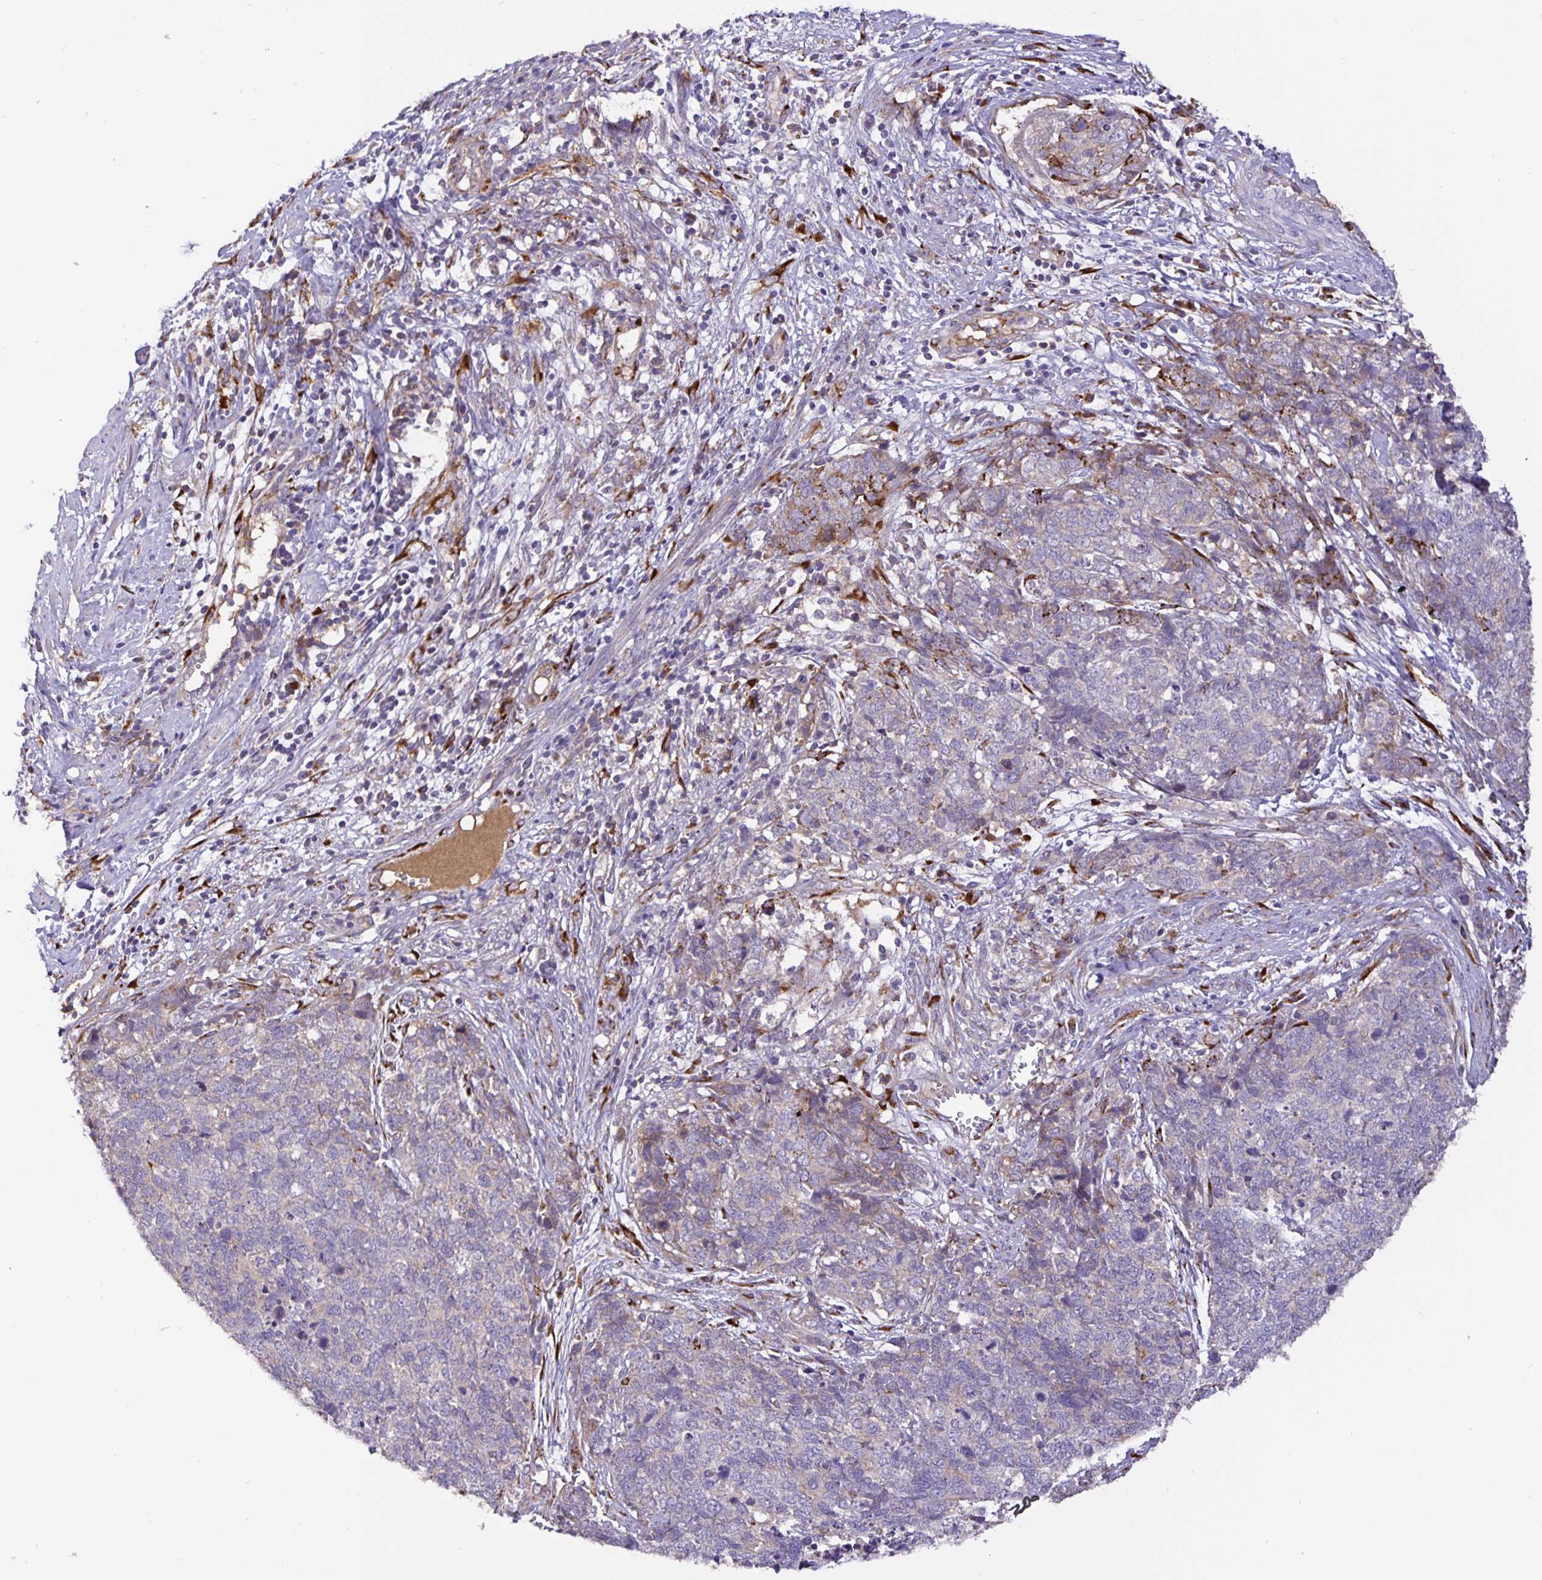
{"staining": {"intensity": "moderate", "quantity": "<25%", "location": "cytoplasmic/membranous"}, "tissue": "cervical cancer", "cell_type": "Tumor cells", "image_type": "cancer", "snomed": [{"axis": "morphology", "description": "Adenocarcinoma, NOS"}, {"axis": "topography", "description": "Cervix"}], "caption": "Cervical adenocarcinoma stained with DAB (3,3'-diaminobenzidine) immunohistochemistry displays low levels of moderate cytoplasmic/membranous expression in approximately <25% of tumor cells.", "gene": "EML6", "patient": {"sex": "female", "age": 63}}